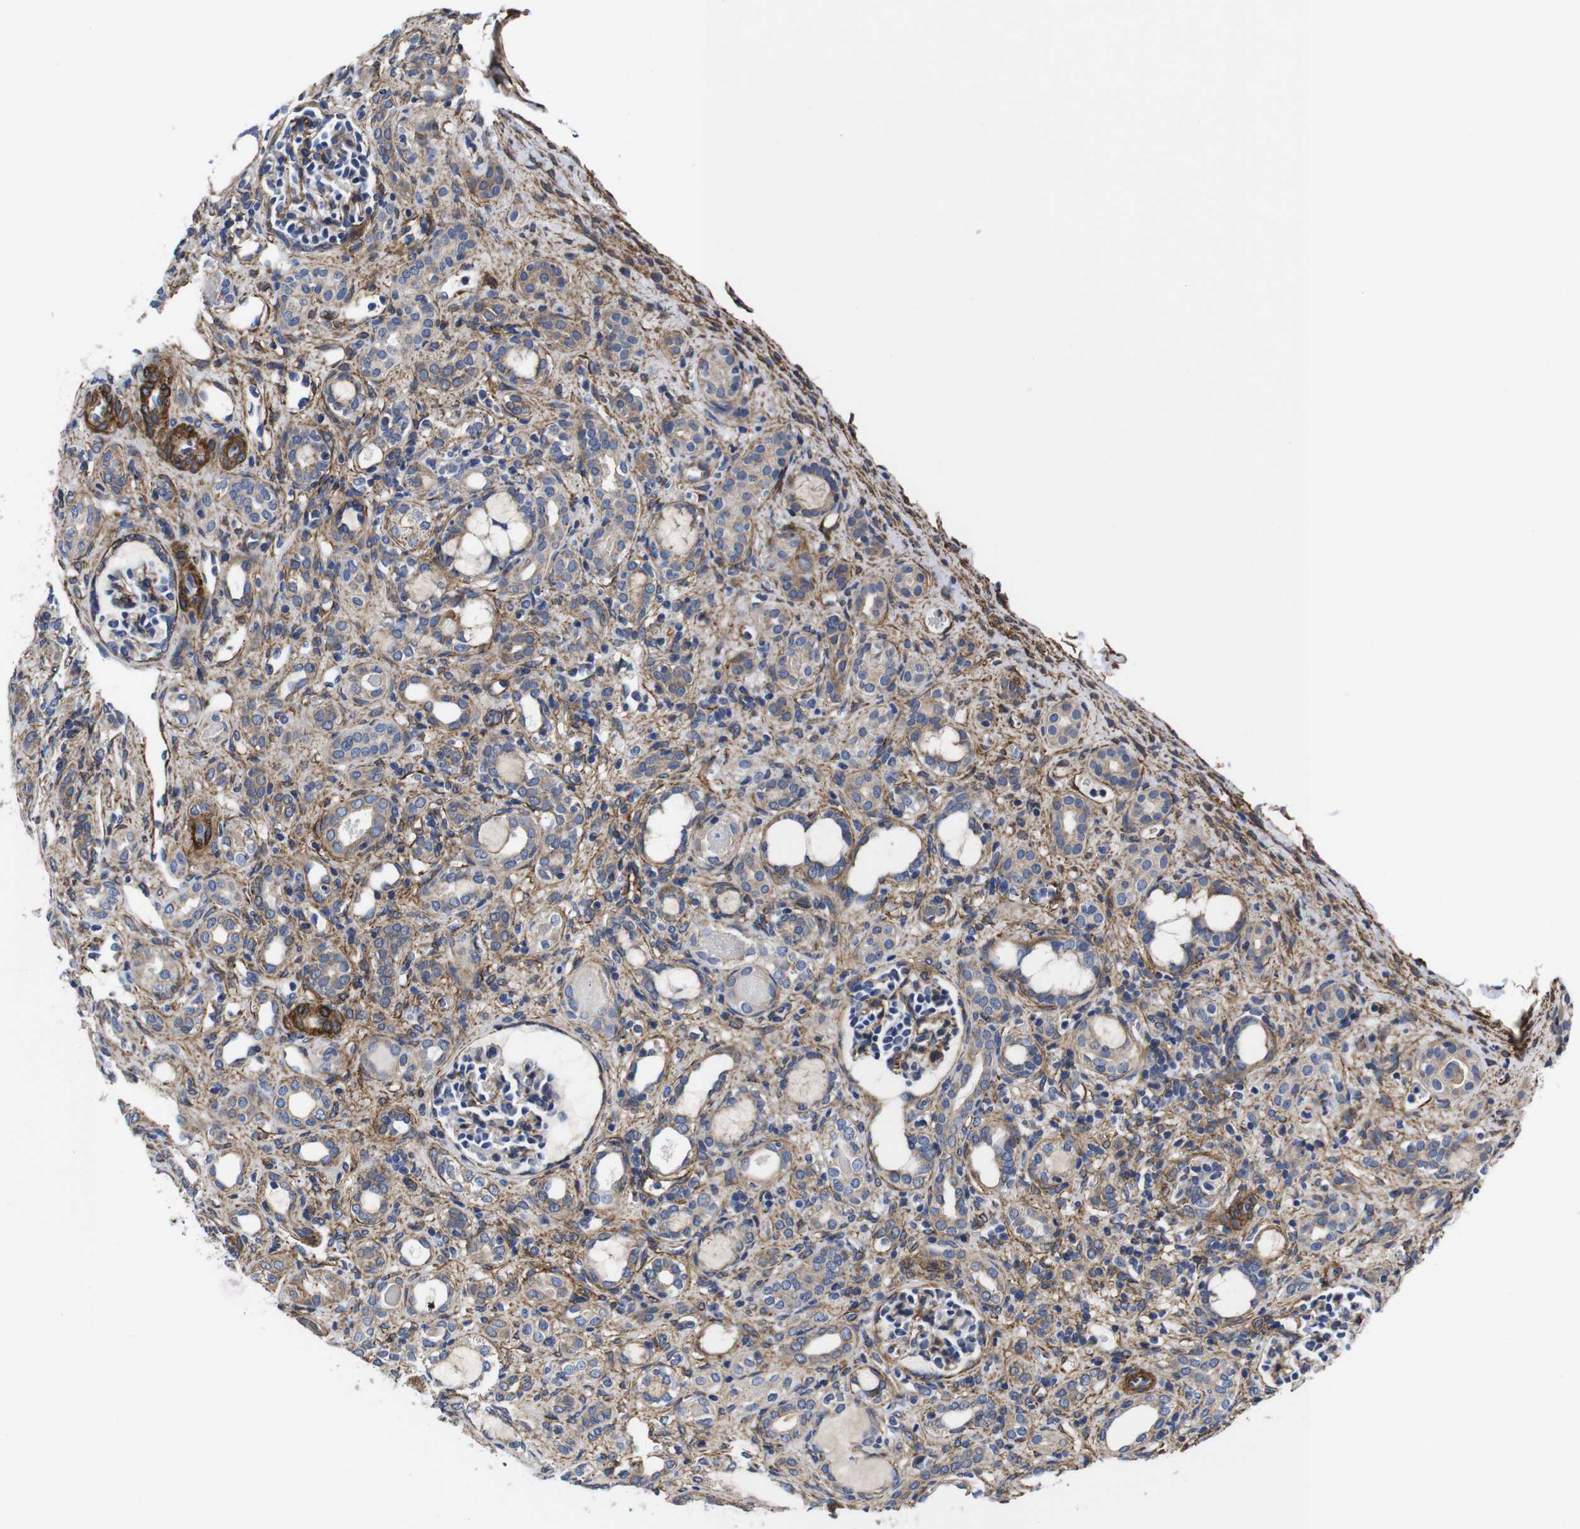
{"staining": {"intensity": "strong", "quantity": "25%-75%", "location": "cytoplasmic/membranous"}, "tissue": "kidney", "cell_type": "Cells in glomeruli", "image_type": "normal", "snomed": [{"axis": "morphology", "description": "Normal tissue, NOS"}, {"axis": "topography", "description": "Kidney"}], "caption": "Approximately 25%-75% of cells in glomeruli in normal human kidney demonstrate strong cytoplasmic/membranous protein expression as visualized by brown immunohistochemical staining.", "gene": "WNT10A", "patient": {"sex": "male", "age": 7}}